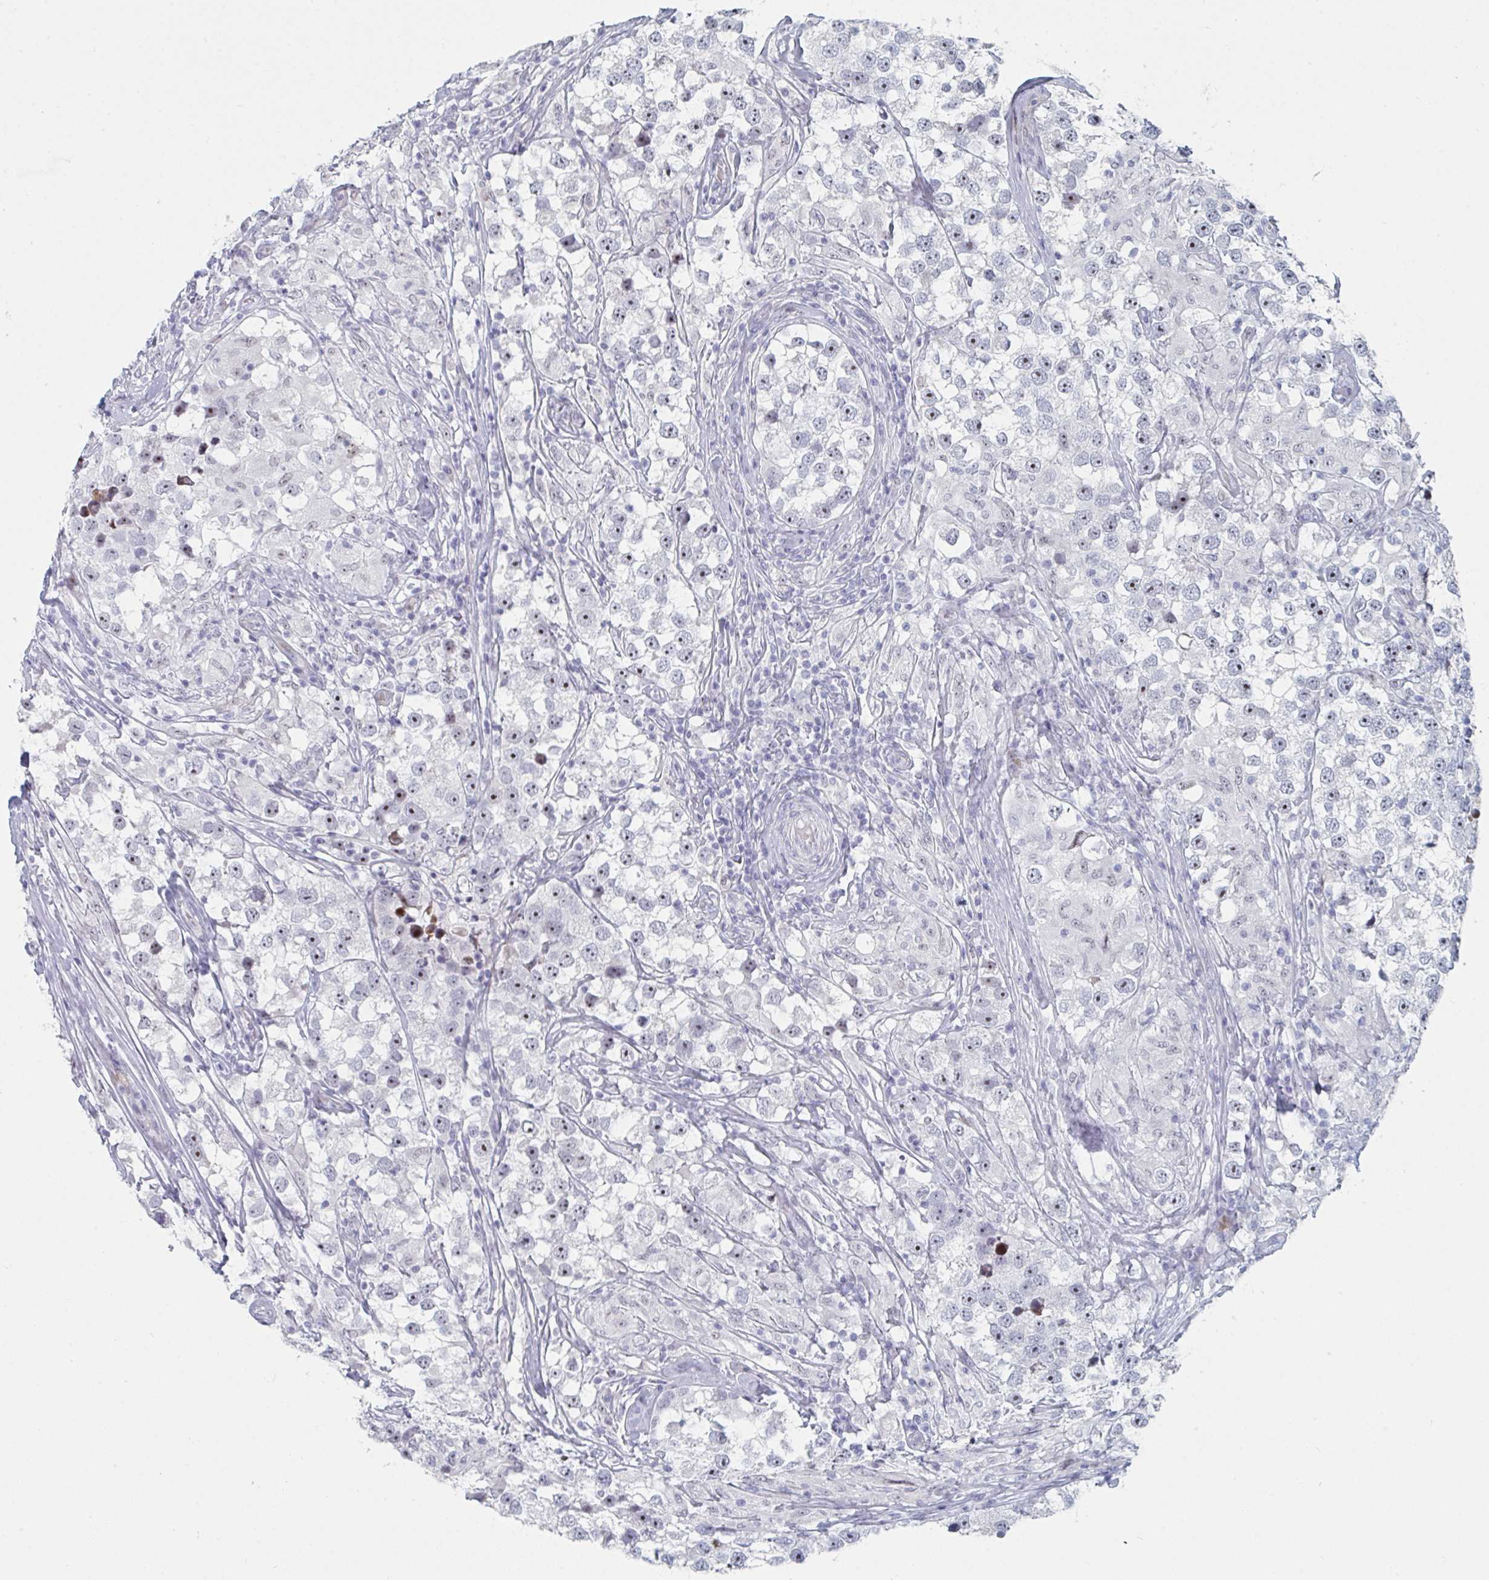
{"staining": {"intensity": "strong", "quantity": "25%-75%", "location": "nuclear"}, "tissue": "testis cancer", "cell_type": "Tumor cells", "image_type": "cancer", "snomed": [{"axis": "morphology", "description": "Seminoma, NOS"}, {"axis": "topography", "description": "Testis"}], "caption": "Tumor cells demonstrate high levels of strong nuclear positivity in about 25%-75% of cells in human testis cancer (seminoma).", "gene": "NR1H2", "patient": {"sex": "male", "age": 46}}